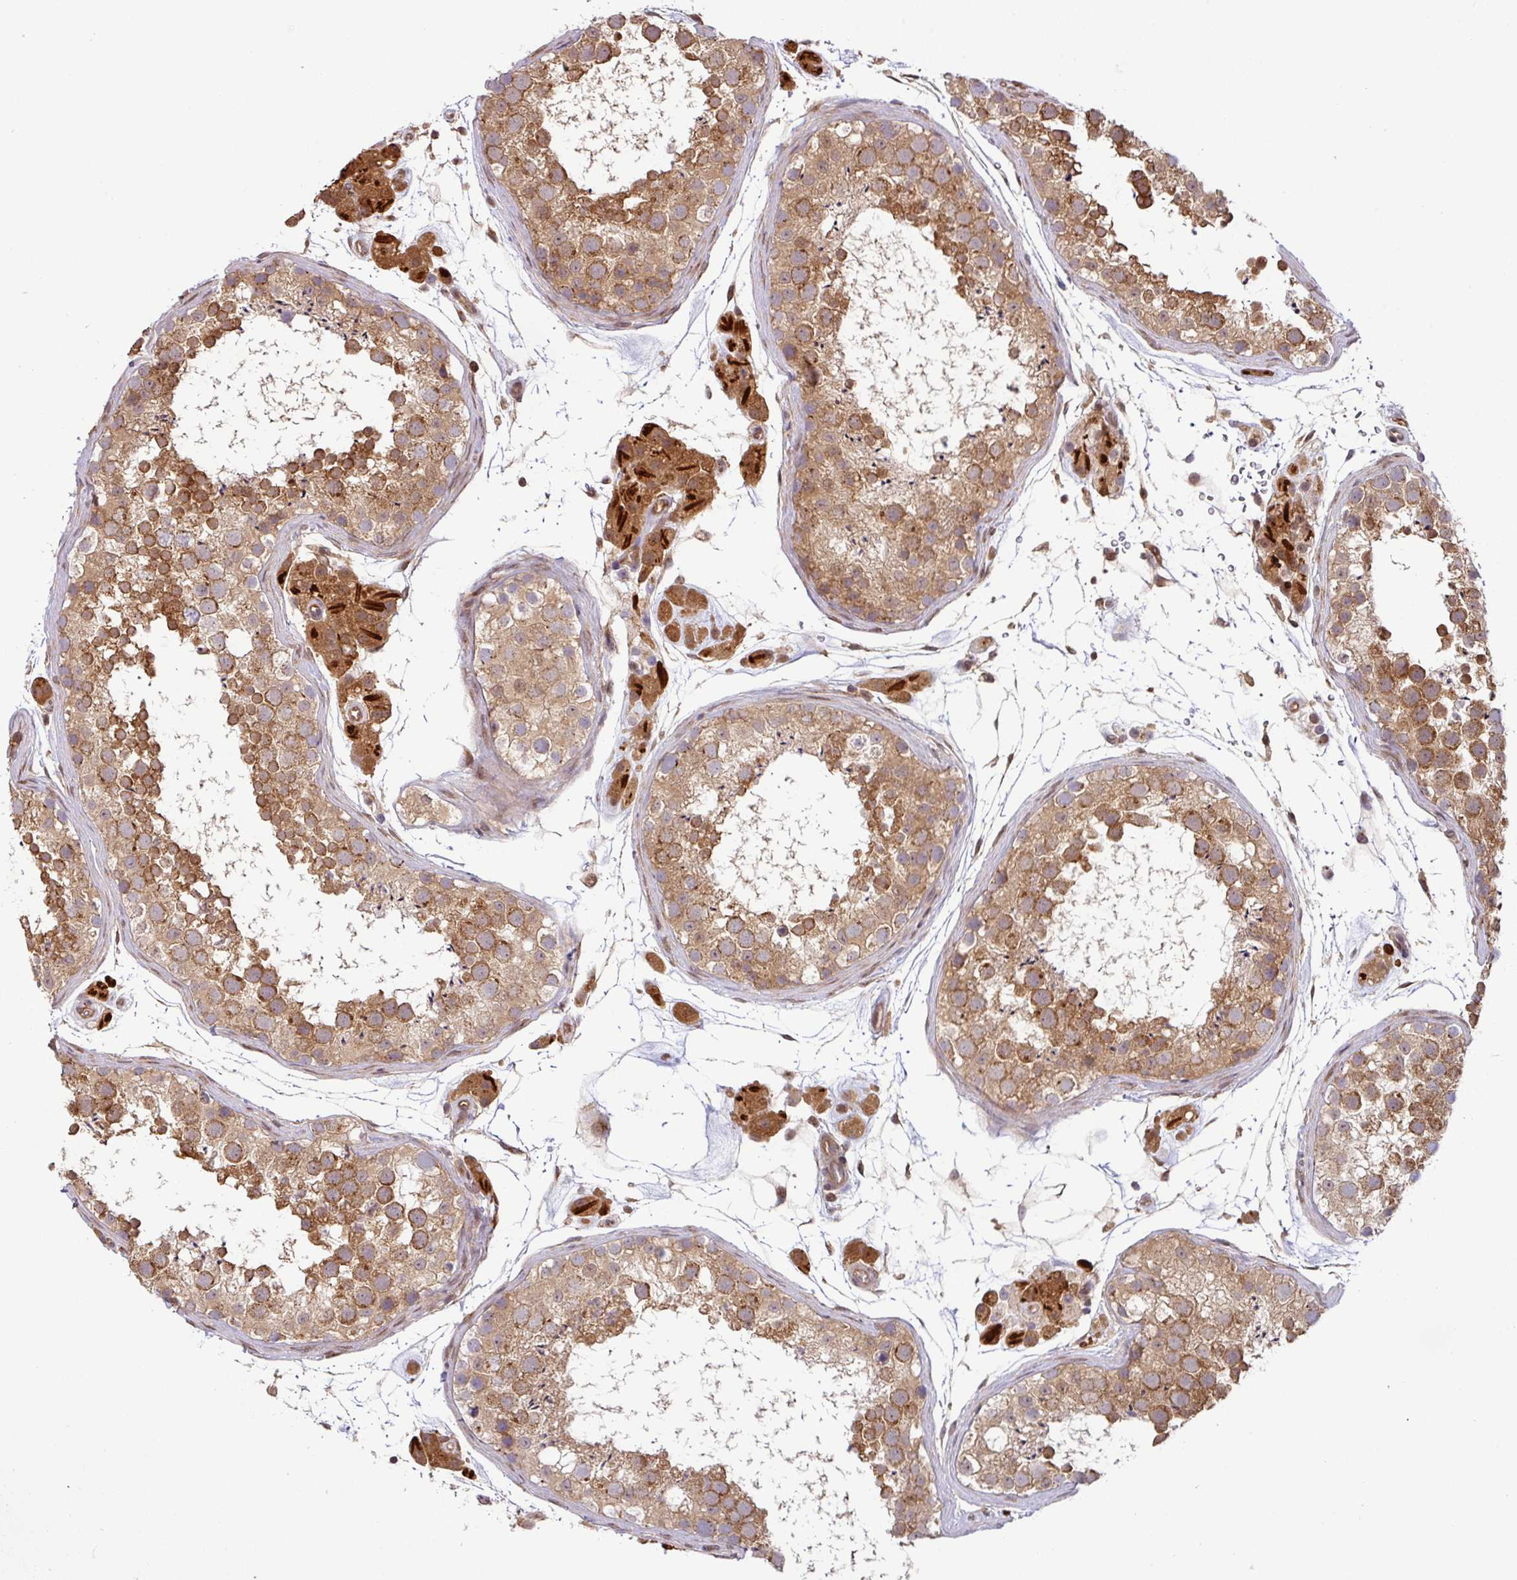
{"staining": {"intensity": "moderate", "quantity": ">75%", "location": "cytoplasmic/membranous"}, "tissue": "testis", "cell_type": "Cells in seminiferous ducts", "image_type": "normal", "snomed": [{"axis": "morphology", "description": "Normal tissue, NOS"}, {"axis": "topography", "description": "Testis"}], "caption": "Protein staining by immunohistochemistry displays moderate cytoplasmic/membranous positivity in about >75% of cells in seminiferous ducts in normal testis.", "gene": "SHB", "patient": {"sex": "male", "age": 41}}